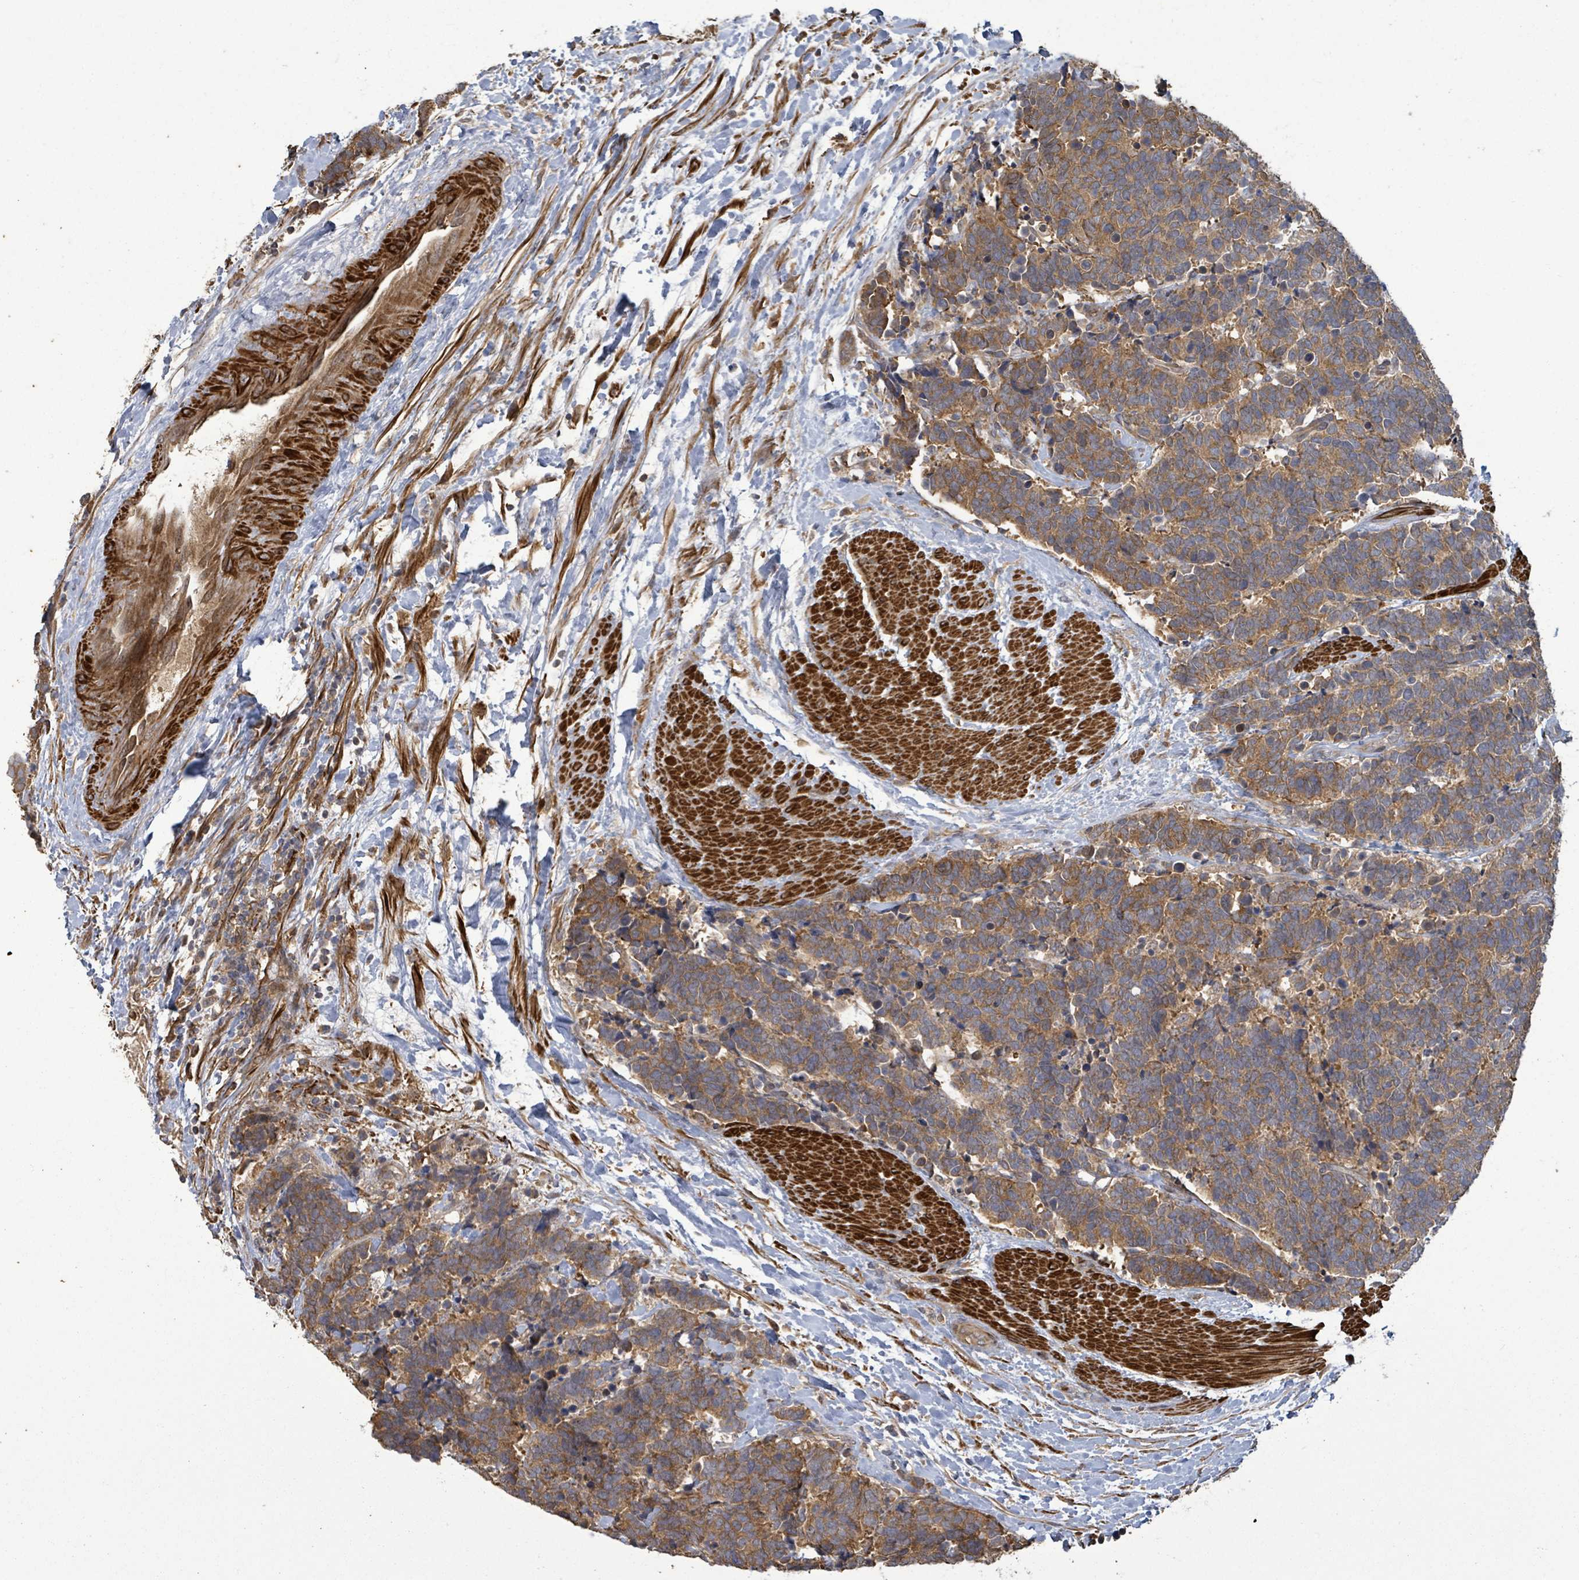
{"staining": {"intensity": "moderate", "quantity": ">75%", "location": "cytoplasmic/membranous"}, "tissue": "carcinoid", "cell_type": "Tumor cells", "image_type": "cancer", "snomed": [{"axis": "morphology", "description": "Carcinoma, NOS"}, {"axis": "morphology", "description": "Carcinoid, malignant, NOS"}, {"axis": "topography", "description": "Prostate"}], "caption": "Brown immunohistochemical staining in malignant carcinoid displays moderate cytoplasmic/membranous staining in approximately >75% of tumor cells.", "gene": "MAP3K6", "patient": {"sex": "male", "age": 57}}